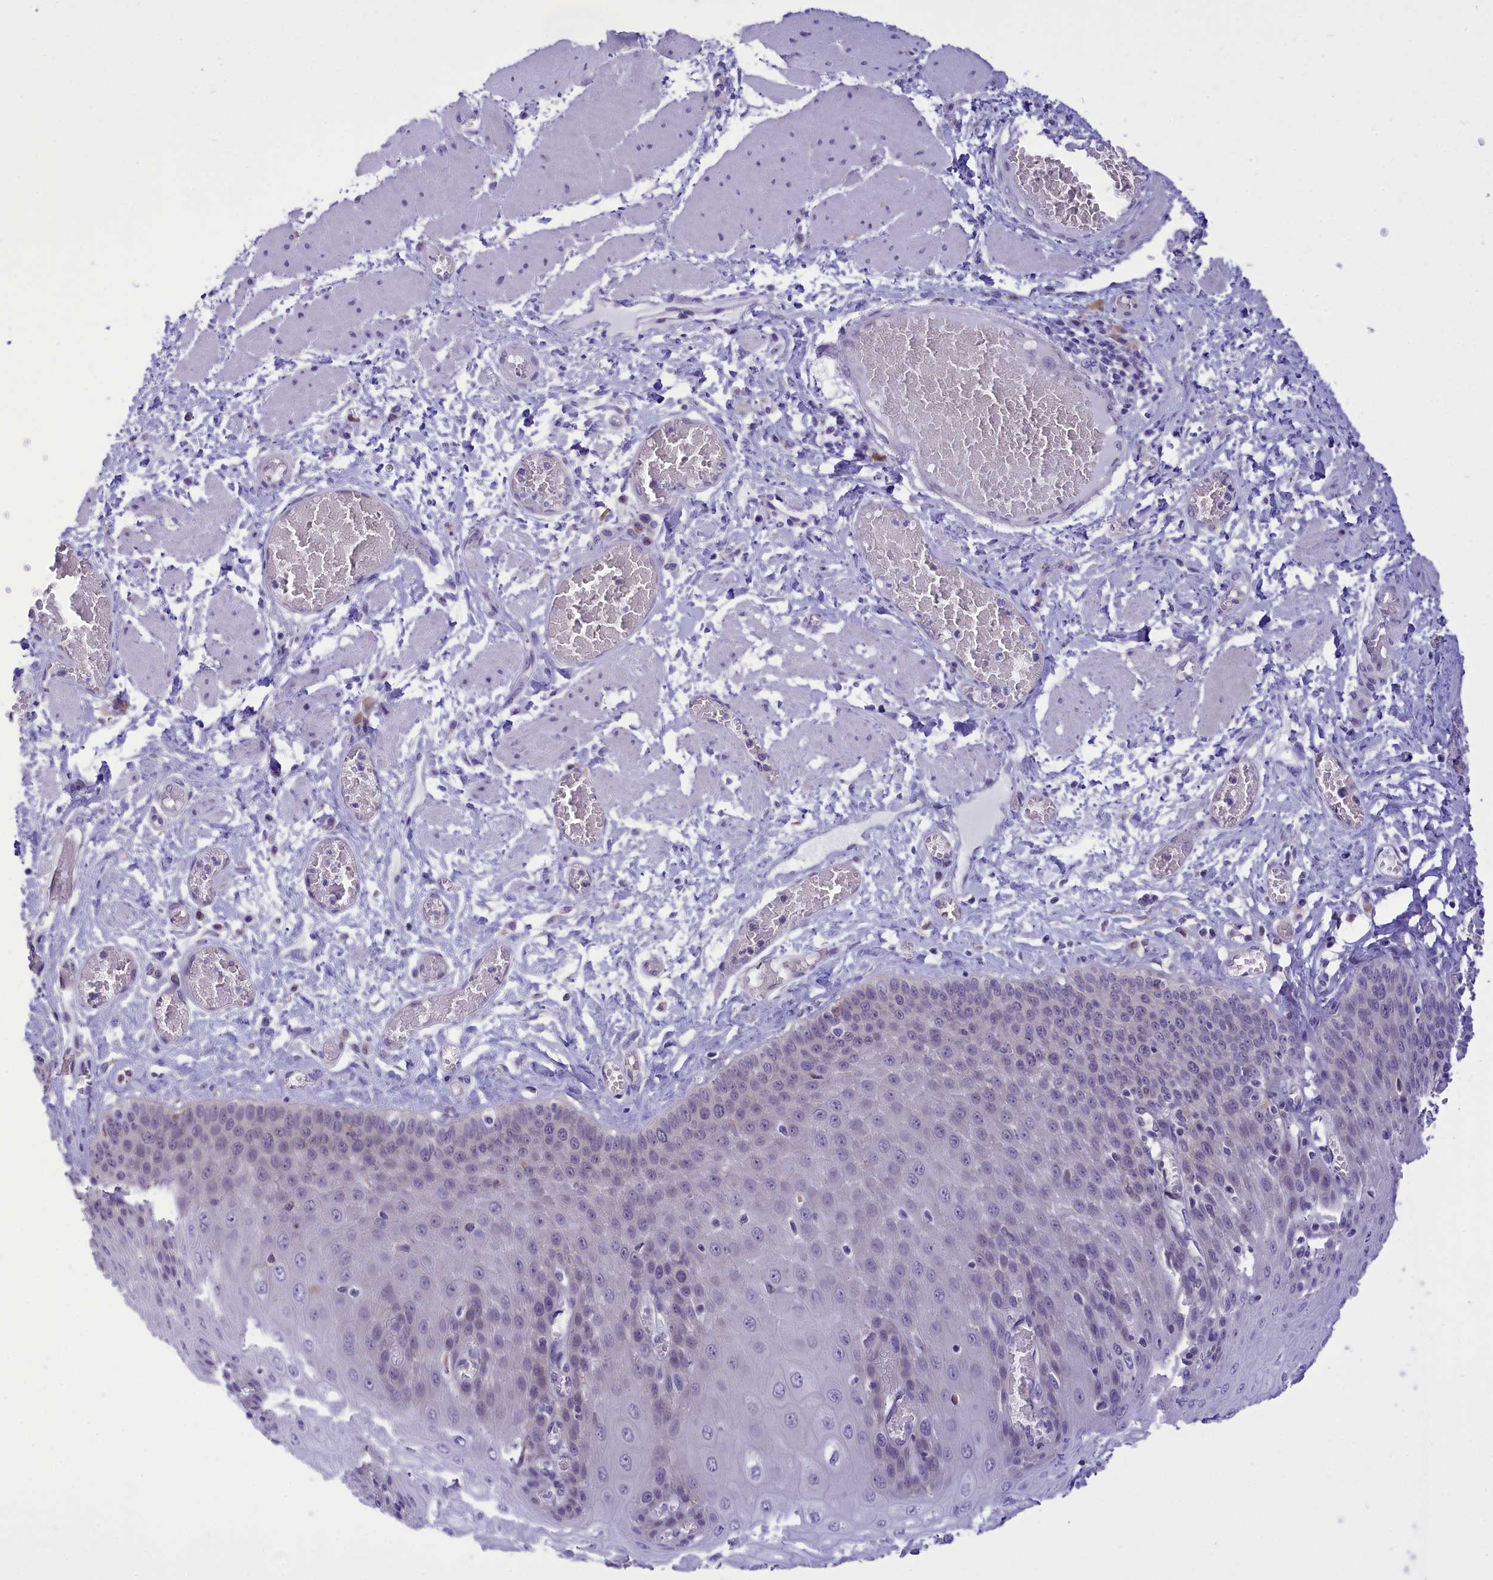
{"staining": {"intensity": "negative", "quantity": "none", "location": "none"}, "tissue": "esophagus", "cell_type": "Squamous epithelial cells", "image_type": "normal", "snomed": [{"axis": "morphology", "description": "Normal tissue, NOS"}, {"axis": "topography", "description": "Esophagus"}], "caption": "Immunohistochemistry (IHC) photomicrograph of benign esophagus stained for a protein (brown), which demonstrates no positivity in squamous epithelial cells.", "gene": "DCAF16", "patient": {"sex": "male", "age": 60}}